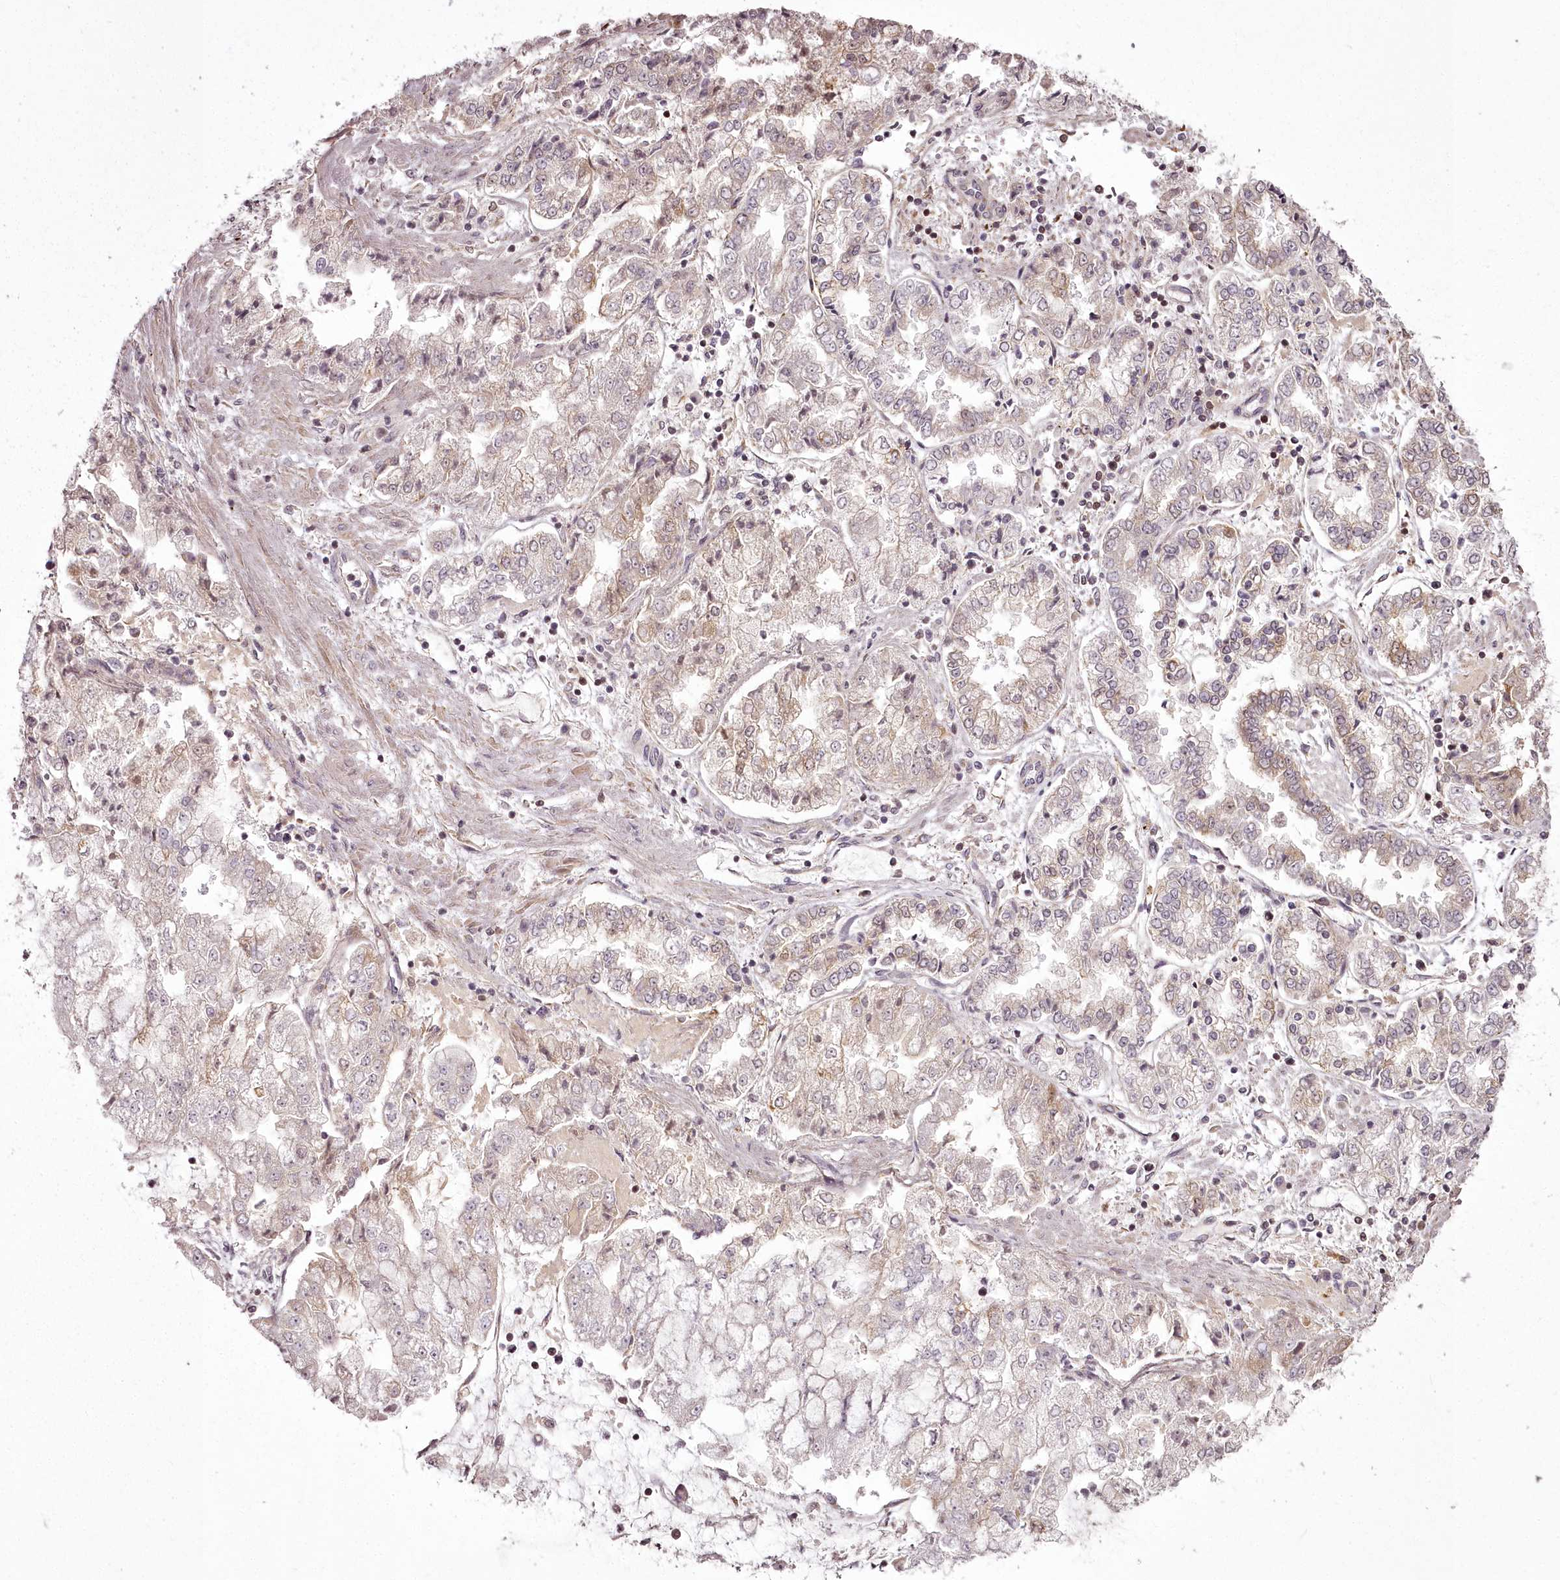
{"staining": {"intensity": "weak", "quantity": "<25%", "location": "cytoplasmic/membranous"}, "tissue": "stomach cancer", "cell_type": "Tumor cells", "image_type": "cancer", "snomed": [{"axis": "morphology", "description": "Adenocarcinoma, NOS"}, {"axis": "topography", "description": "Stomach"}], "caption": "A histopathology image of adenocarcinoma (stomach) stained for a protein demonstrates no brown staining in tumor cells.", "gene": "CHCHD2", "patient": {"sex": "male", "age": 76}}